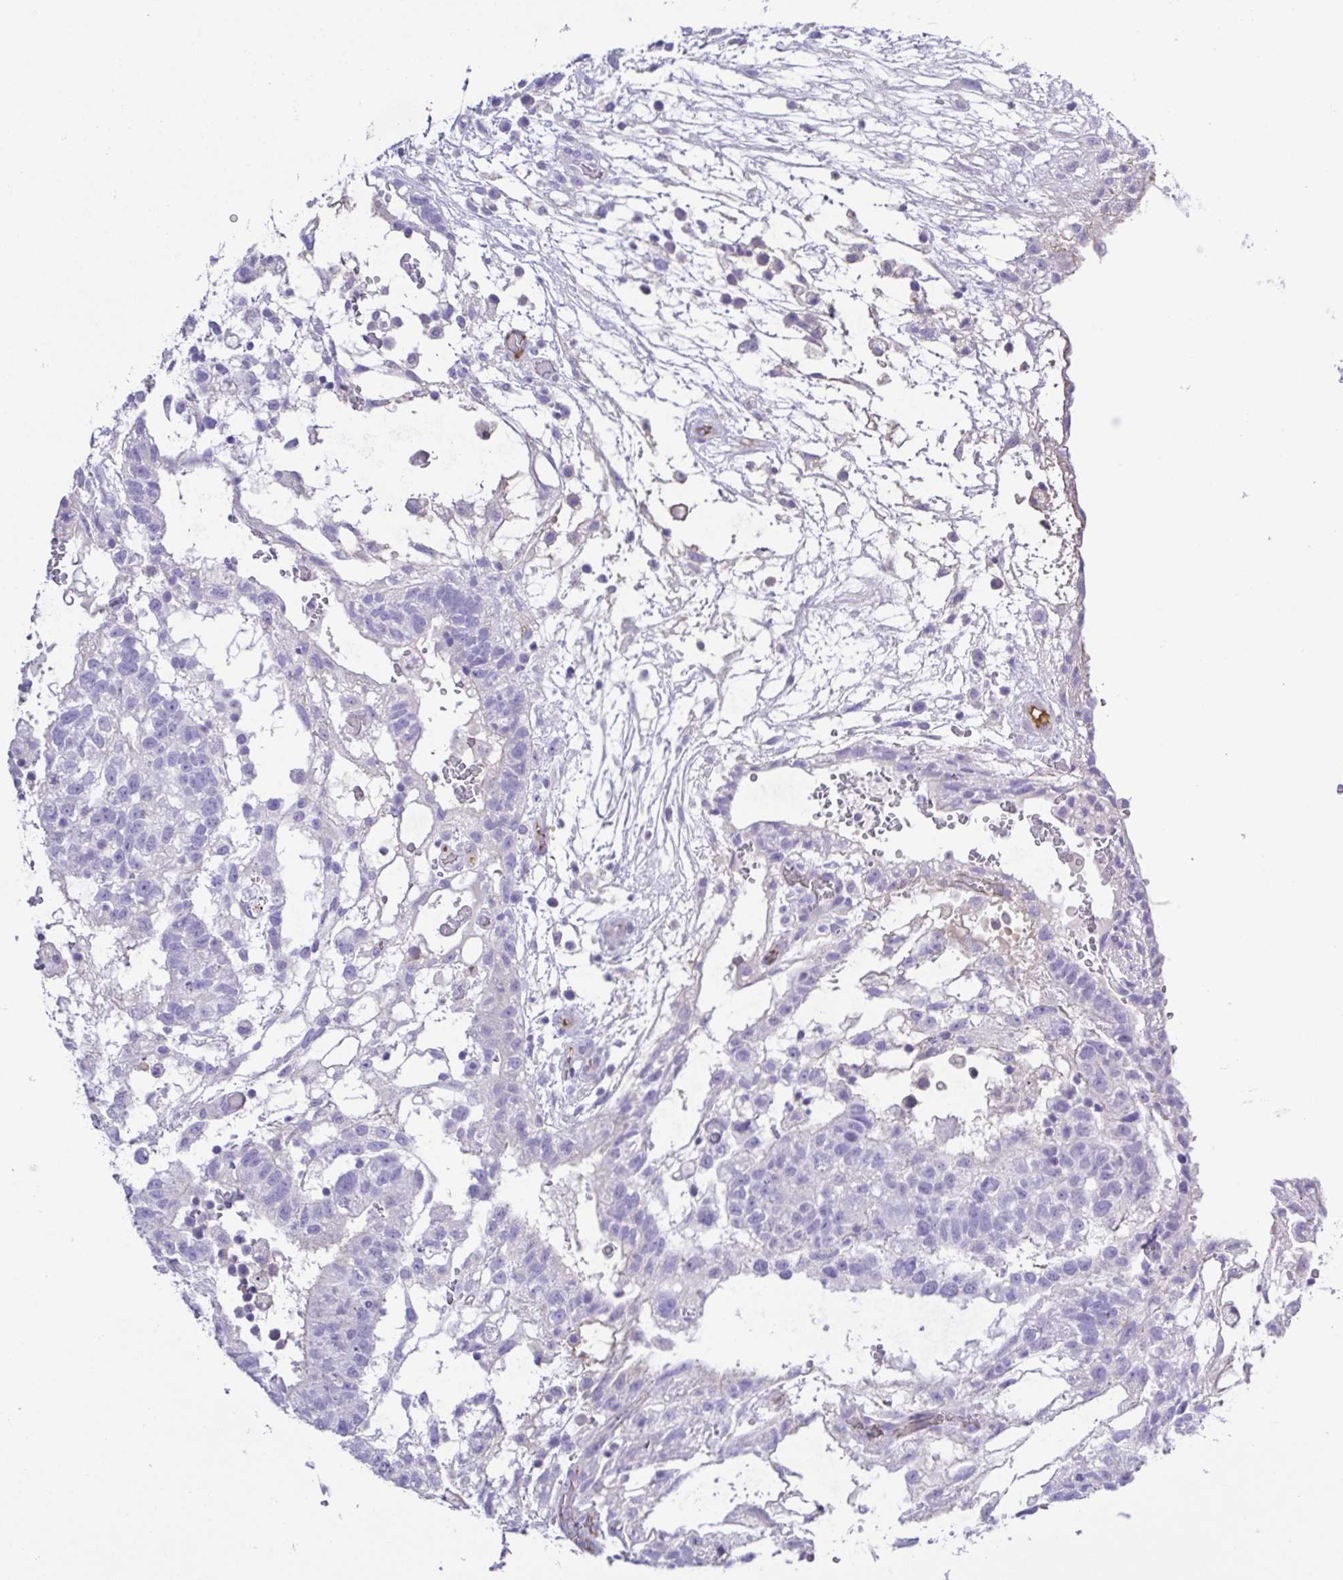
{"staining": {"intensity": "negative", "quantity": "none", "location": "none"}, "tissue": "testis cancer", "cell_type": "Tumor cells", "image_type": "cancer", "snomed": [{"axis": "morphology", "description": "Normal tissue, NOS"}, {"axis": "morphology", "description": "Carcinoma, Embryonal, NOS"}, {"axis": "topography", "description": "Testis"}], "caption": "DAB (3,3'-diaminobenzidine) immunohistochemical staining of testis cancer exhibits no significant positivity in tumor cells.", "gene": "GABBR2", "patient": {"sex": "male", "age": 32}}